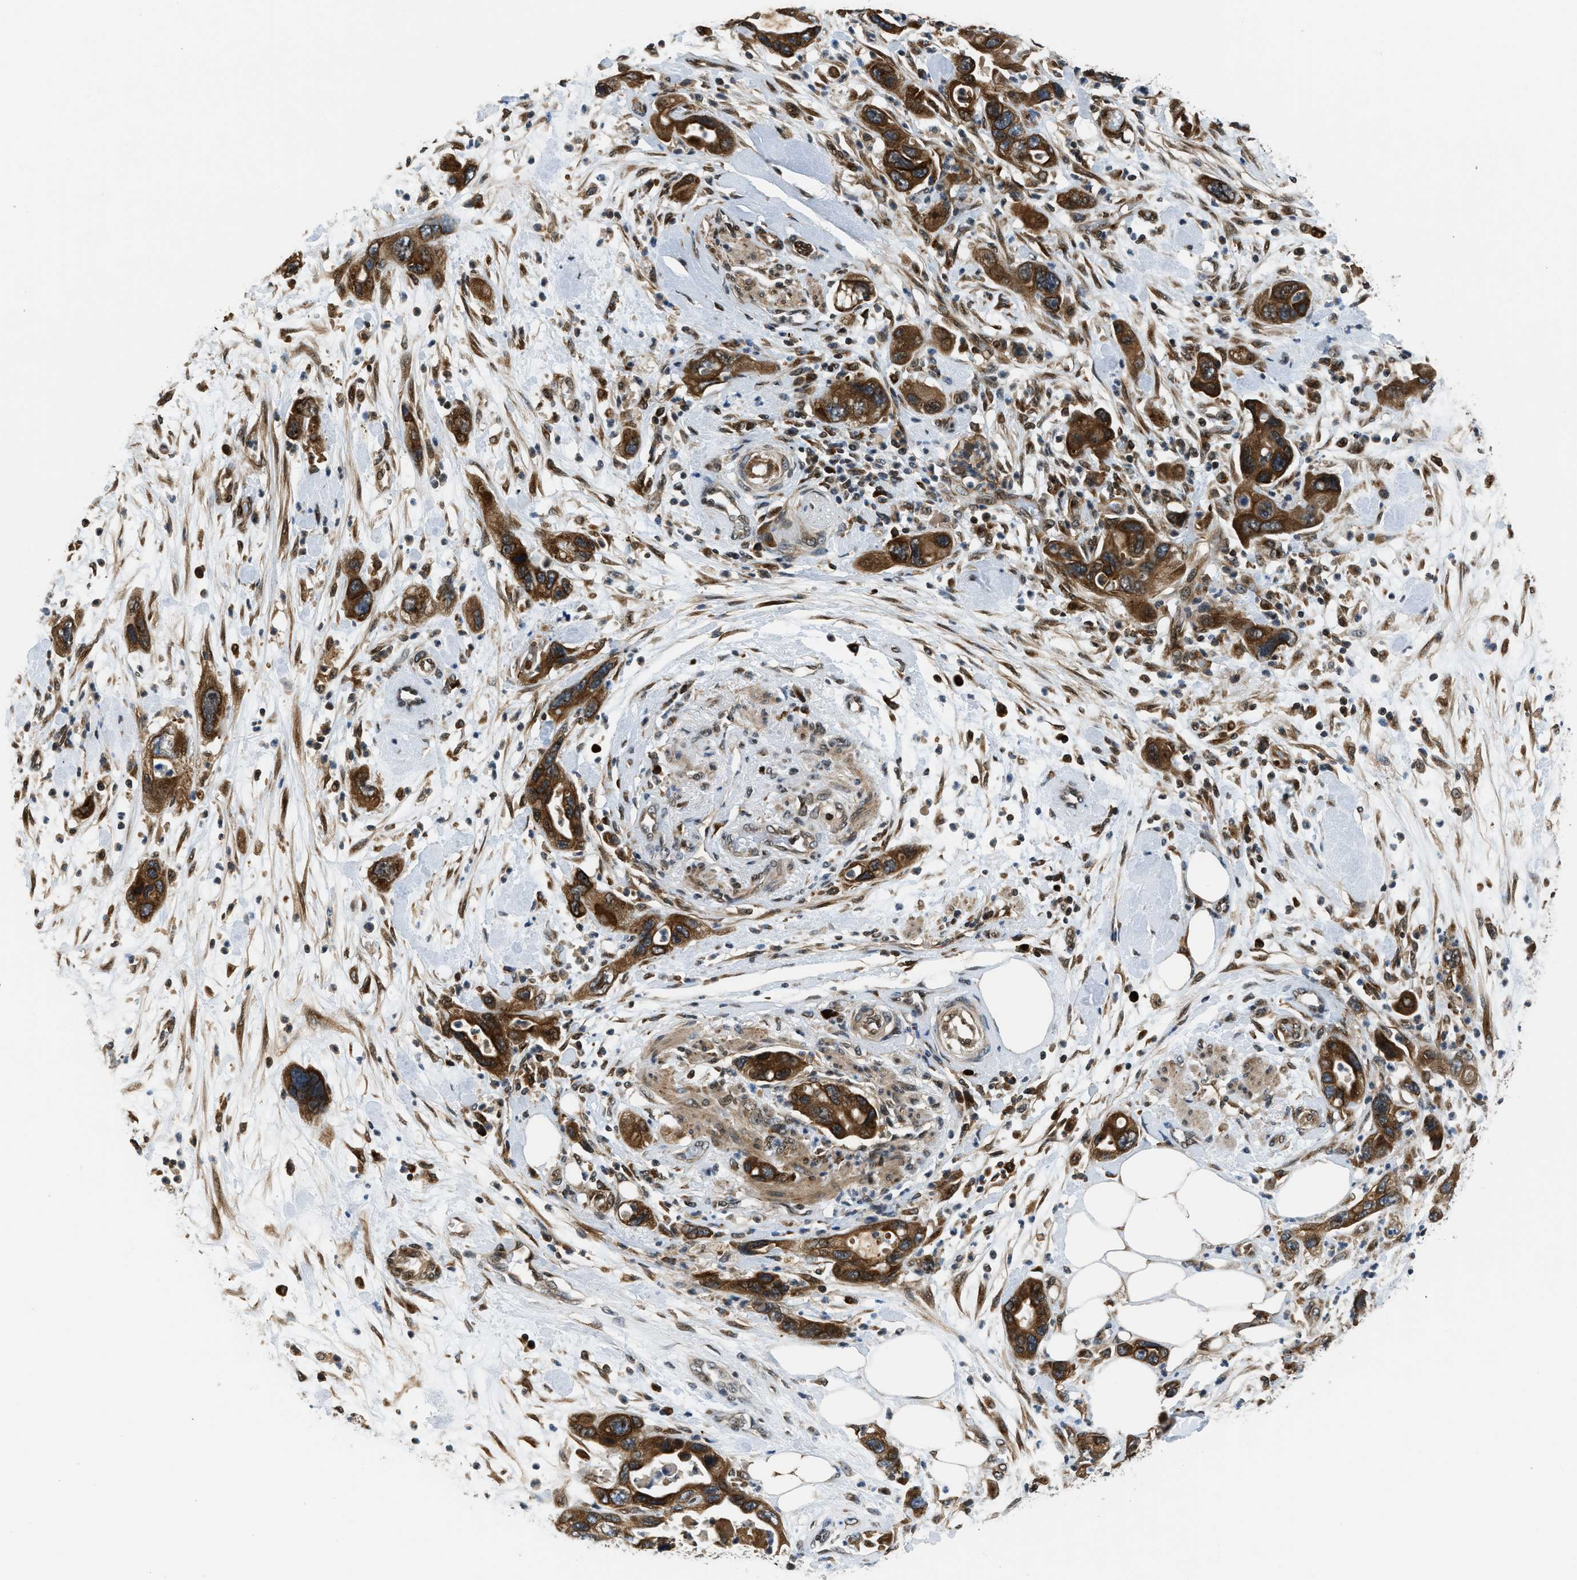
{"staining": {"intensity": "strong", "quantity": ">75%", "location": "cytoplasmic/membranous"}, "tissue": "pancreatic cancer", "cell_type": "Tumor cells", "image_type": "cancer", "snomed": [{"axis": "morphology", "description": "Normal tissue, NOS"}, {"axis": "morphology", "description": "Adenocarcinoma, NOS"}, {"axis": "topography", "description": "Pancreas"}], "caption": "This histopathology image shows pancreatic cancer (adenocarcinoma) stained with immunohistochemistry to label a protein in brown. The cytoplasmic/membranous of tumor cells show strong positivity for the protein. Nuclei are counter-stained blue.", "gene": "RETREG3", "patient": {"sex": "female", "age": 71}}